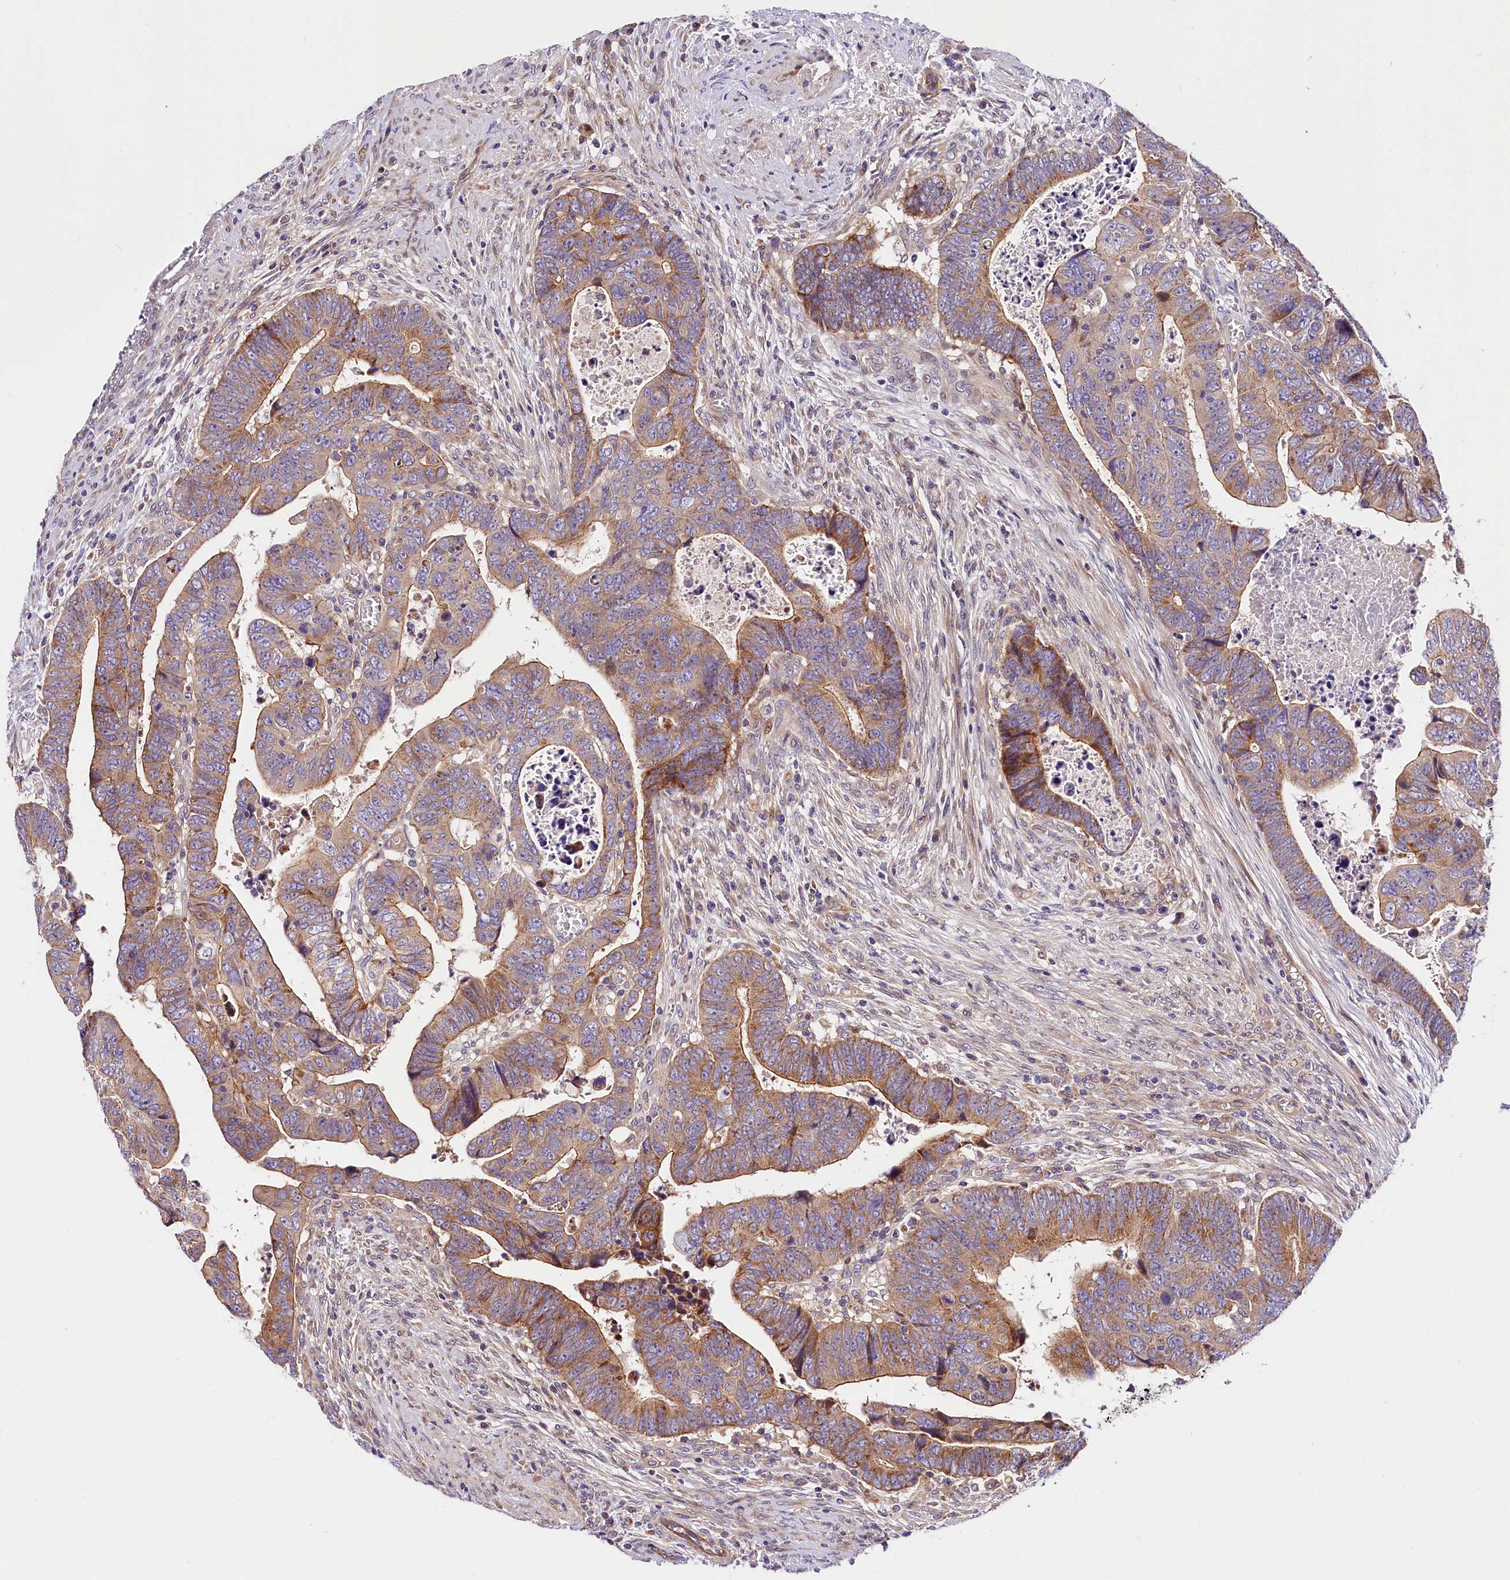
{"staining": {"intensity": "moderate", "quantity": ">75%", "location": "cytoplasmic/membranous"}, "tissue": "colorectal cancer", "cell_type": "Tumor cells", "image_type": "cancer", "snomed": [{"axis": "morphology", "description": "Normal tissue, NOS"}, {"axis": "morphology", "description": "Adenocarcinoma, NOS"}, {"axis": "topography", "description": "Rectum"}], "caption": "DAB (3,3'-diaminobenzidine) immunohistochemical staining of colorectal cancer shows moderate cytoplasmic/membranous protein expression in approximately >75% of tumor cells.", "gene": "ARMC6", "patient": {"sex": "female", "age": 65}}